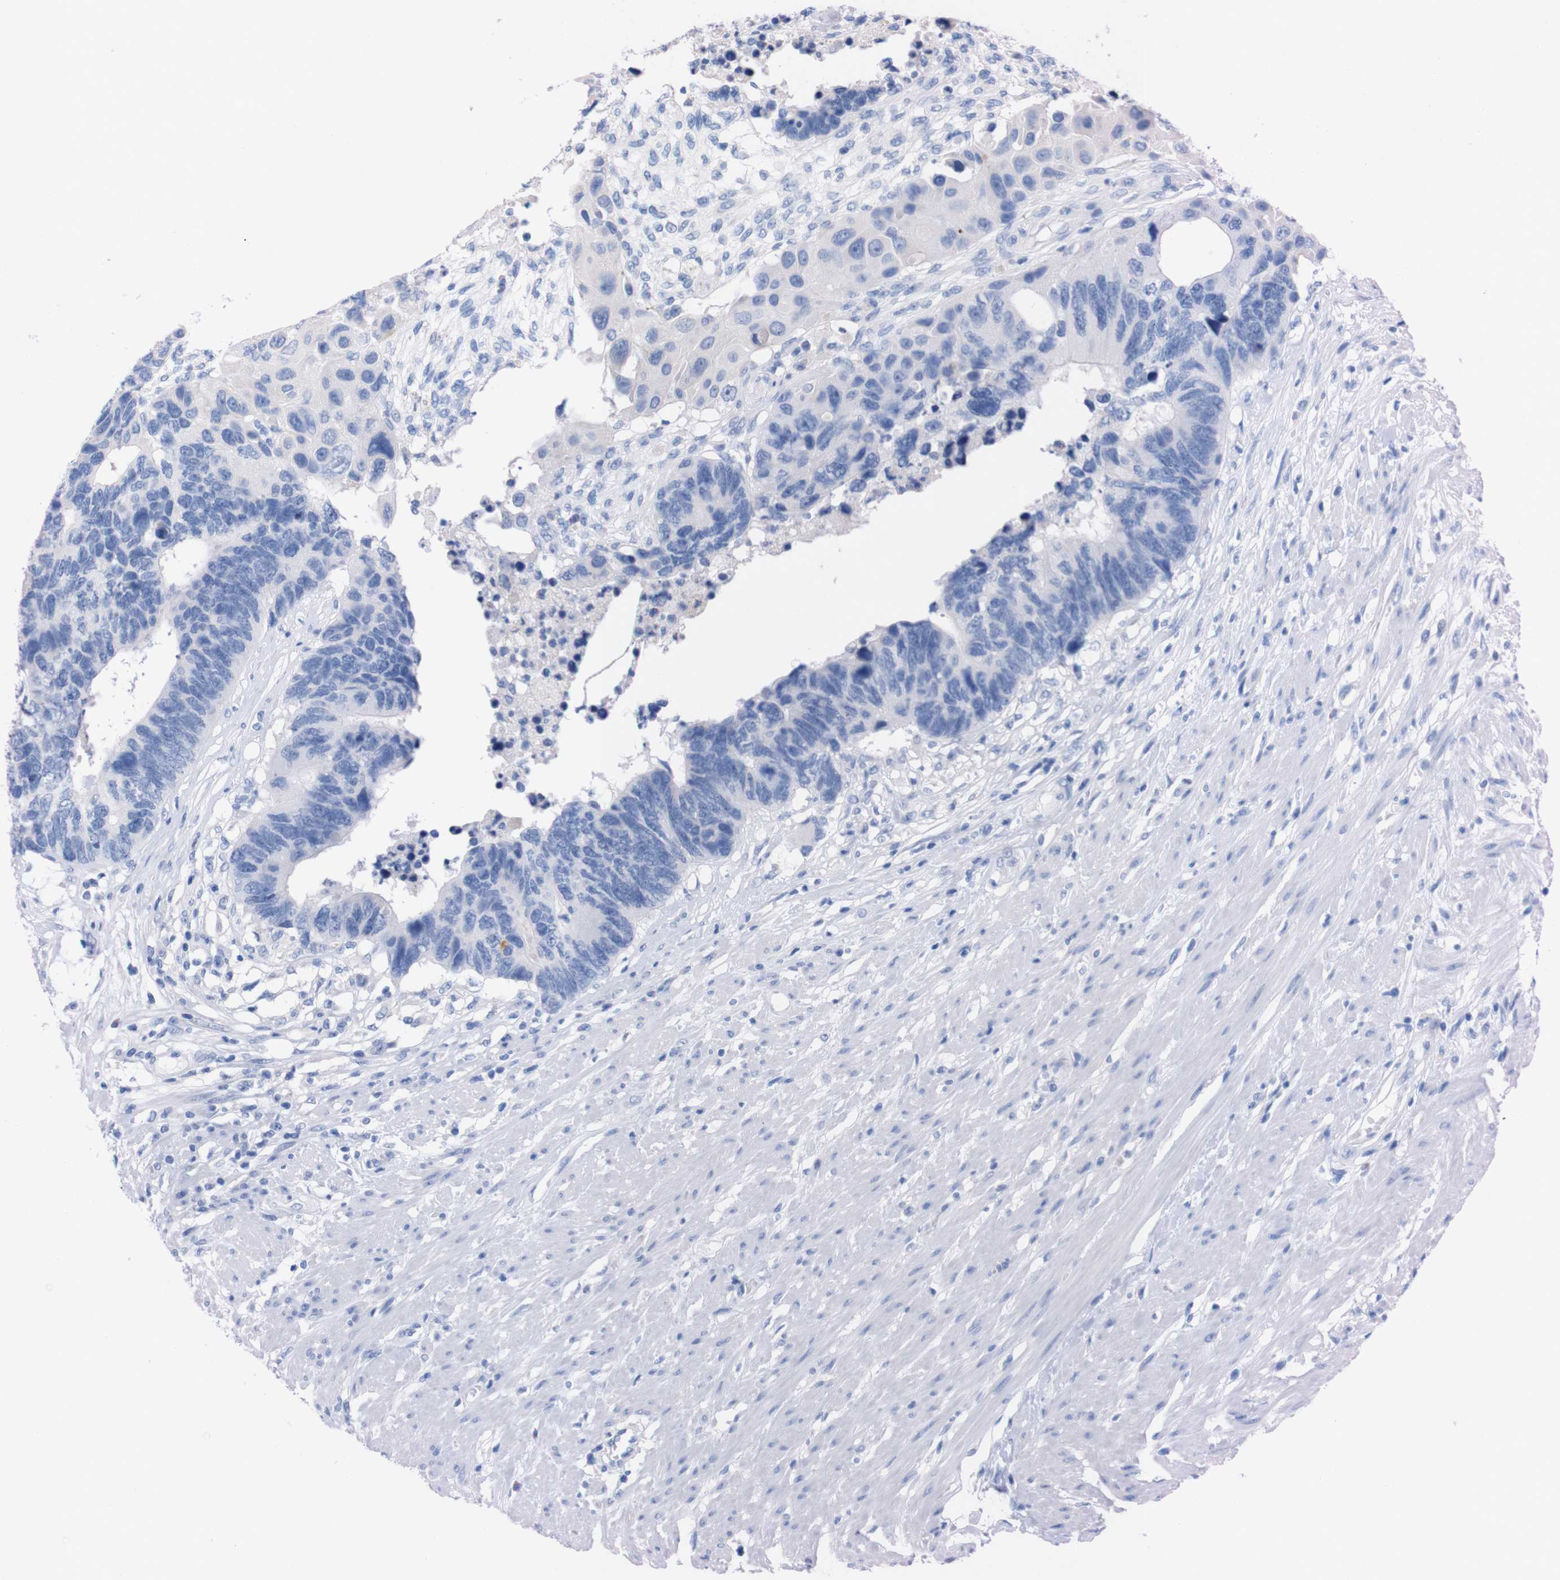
{"staining": {"intensity": "negative", "quantity": "none", "location": "none"}, "tissue": "colorectal cancer", "cell_type": "Tumor cells", "image_type": "cancer", "snomed": [{"axis": "morphology", "description": "Adenocarcinoma, NOS"}, {"axis": "topography", "description": "Rectum"}], "caption": "Colorectal cancer was stained to show a protein in brown. There is no significant positivity in tumor cells.", "gene": "TMEM243", "patient": {"sex": "male", "age": 51}}